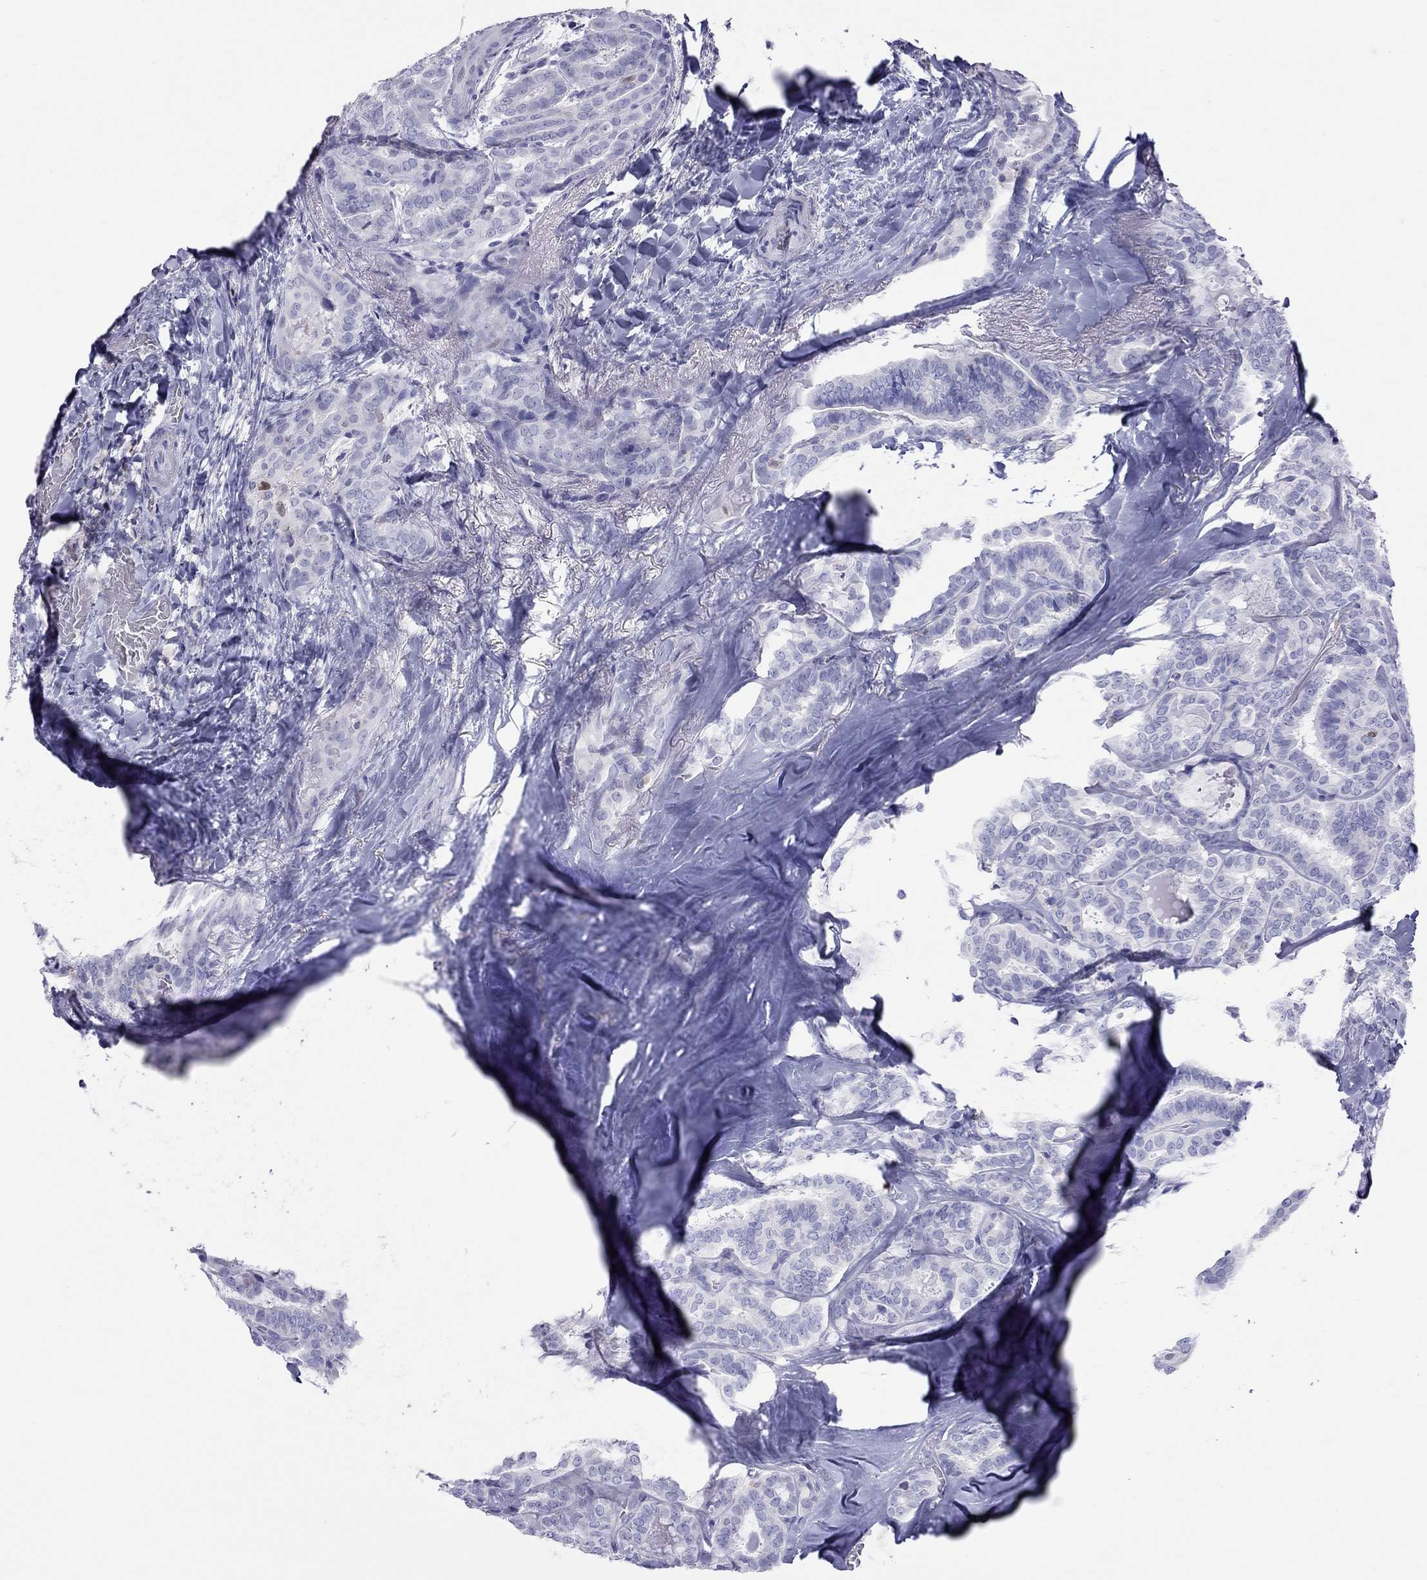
{"staining": {"intensity": "negative", "quantity": "none", "location": "none"}, "tissue": "thyroid cancer", "cell_type": "Tumor cells", "image_type": "cancer", "snomed": [{"axis": "morphology", "description": "Papillary adenocarcinoma, NOS"}, {"axis": "topography", "description": "Thyroid gland"}], "caption": "Immunohistochemistry (IHC) of papillary adenocarcinoma (thyroid) shows no staining in tumor cells.", "gene": "STAG3", "patient": {"sex": "female", "age": 39}}